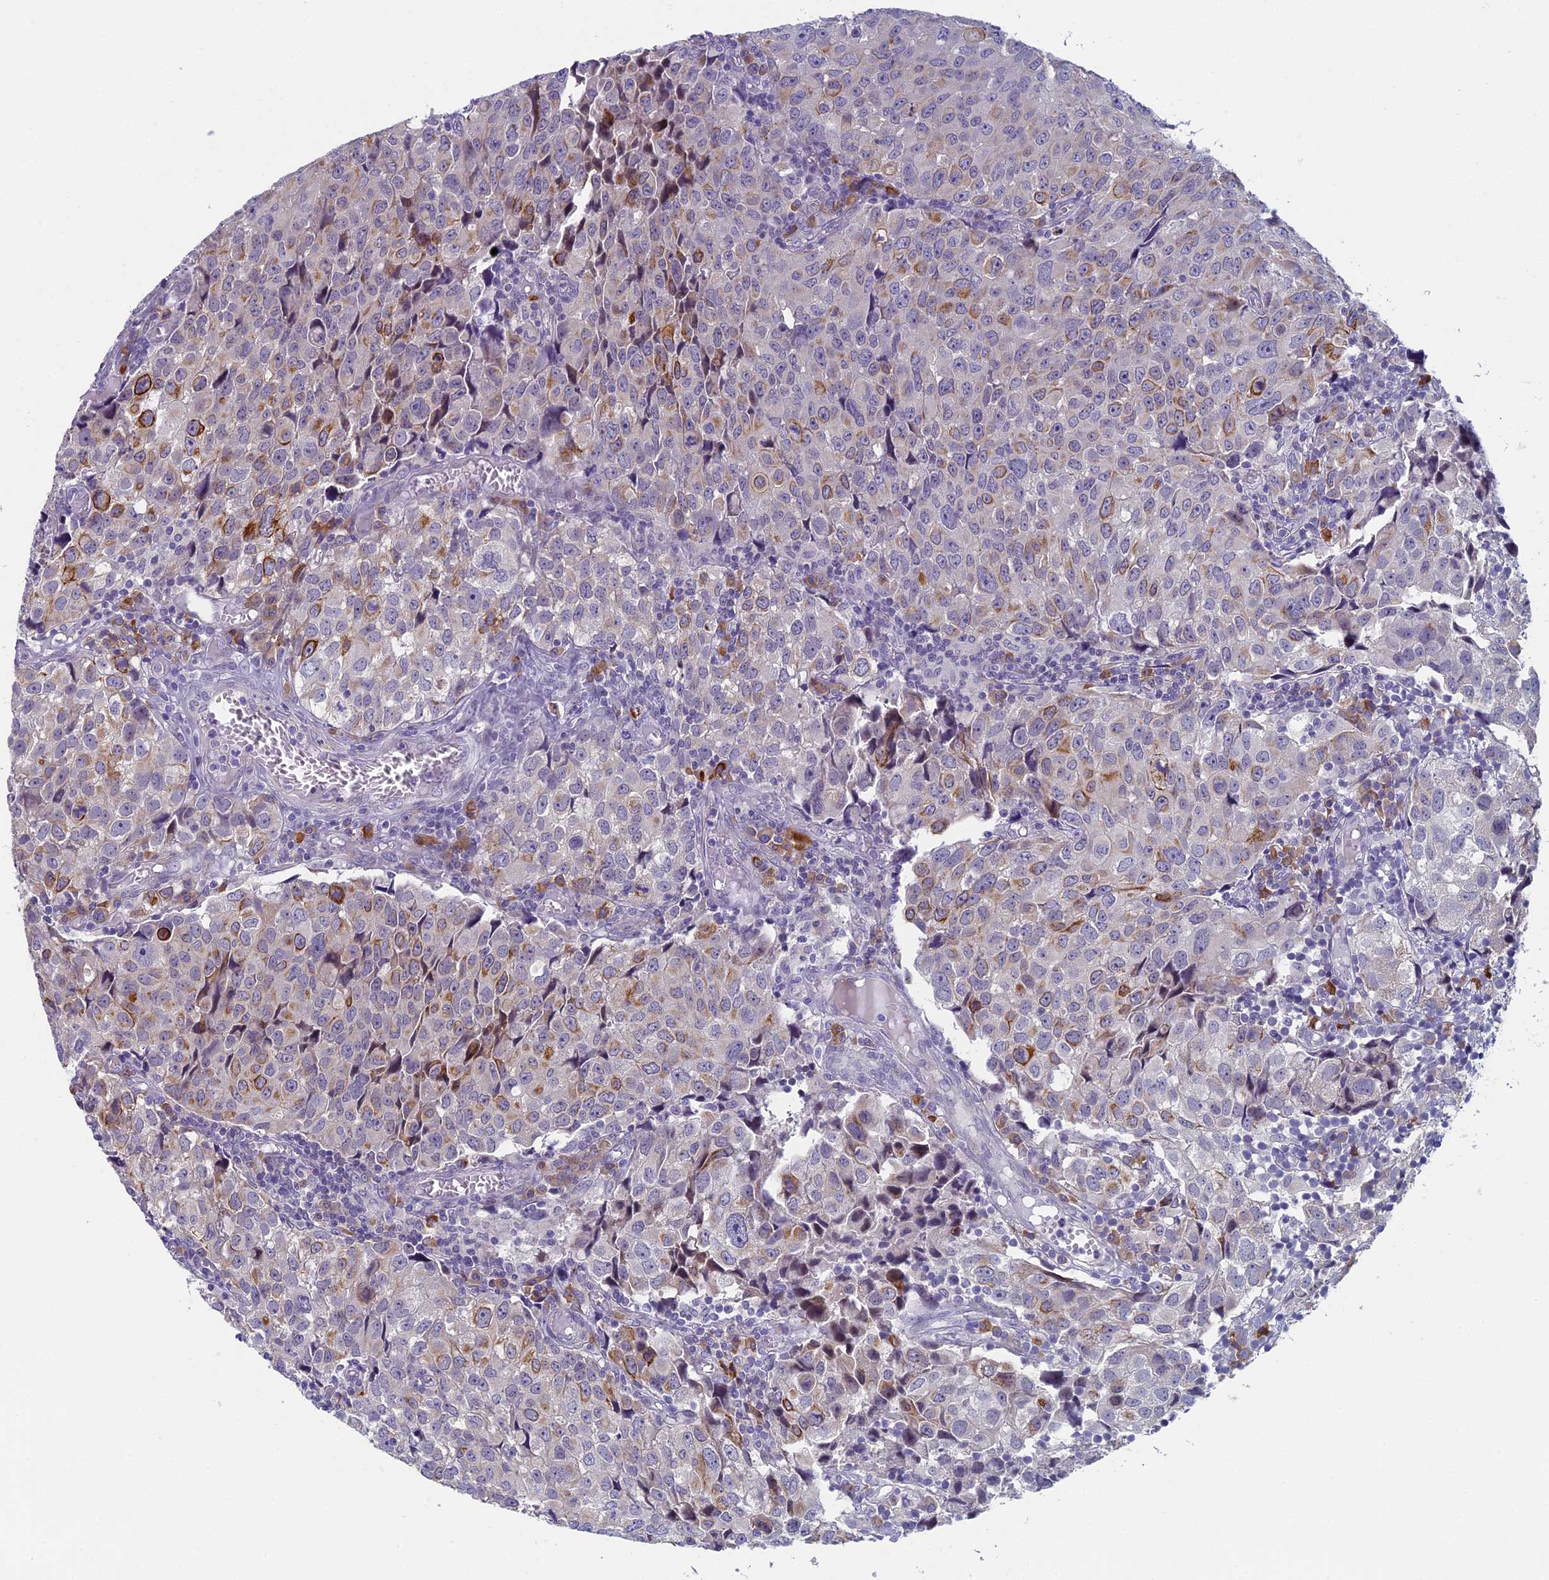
{"staining": {"intensity": "moderate", "quantity": "<25%", "location": "cytoplasmic/membranous"}, "tissue": "urothelial cancer", "cell_type": "Tumor cells", "image_type": "cancer", "snomed": [{"axis": "morphology", "description": "Urothelial carcinoma, High grade"}, {"axis": "topography", "description": "Urinary bladder"}], "caption": "Immunohistochemistry (IHC) (DAB (3,3'-diaminobenzidine)) staining of human urothelial cancer exhibits moderate cytoplasmic/membranous protein staining in approximately <25% of tumor cells.", "gene": "CNEP1R1", "patient": {"sex": "female", "age": 75}}